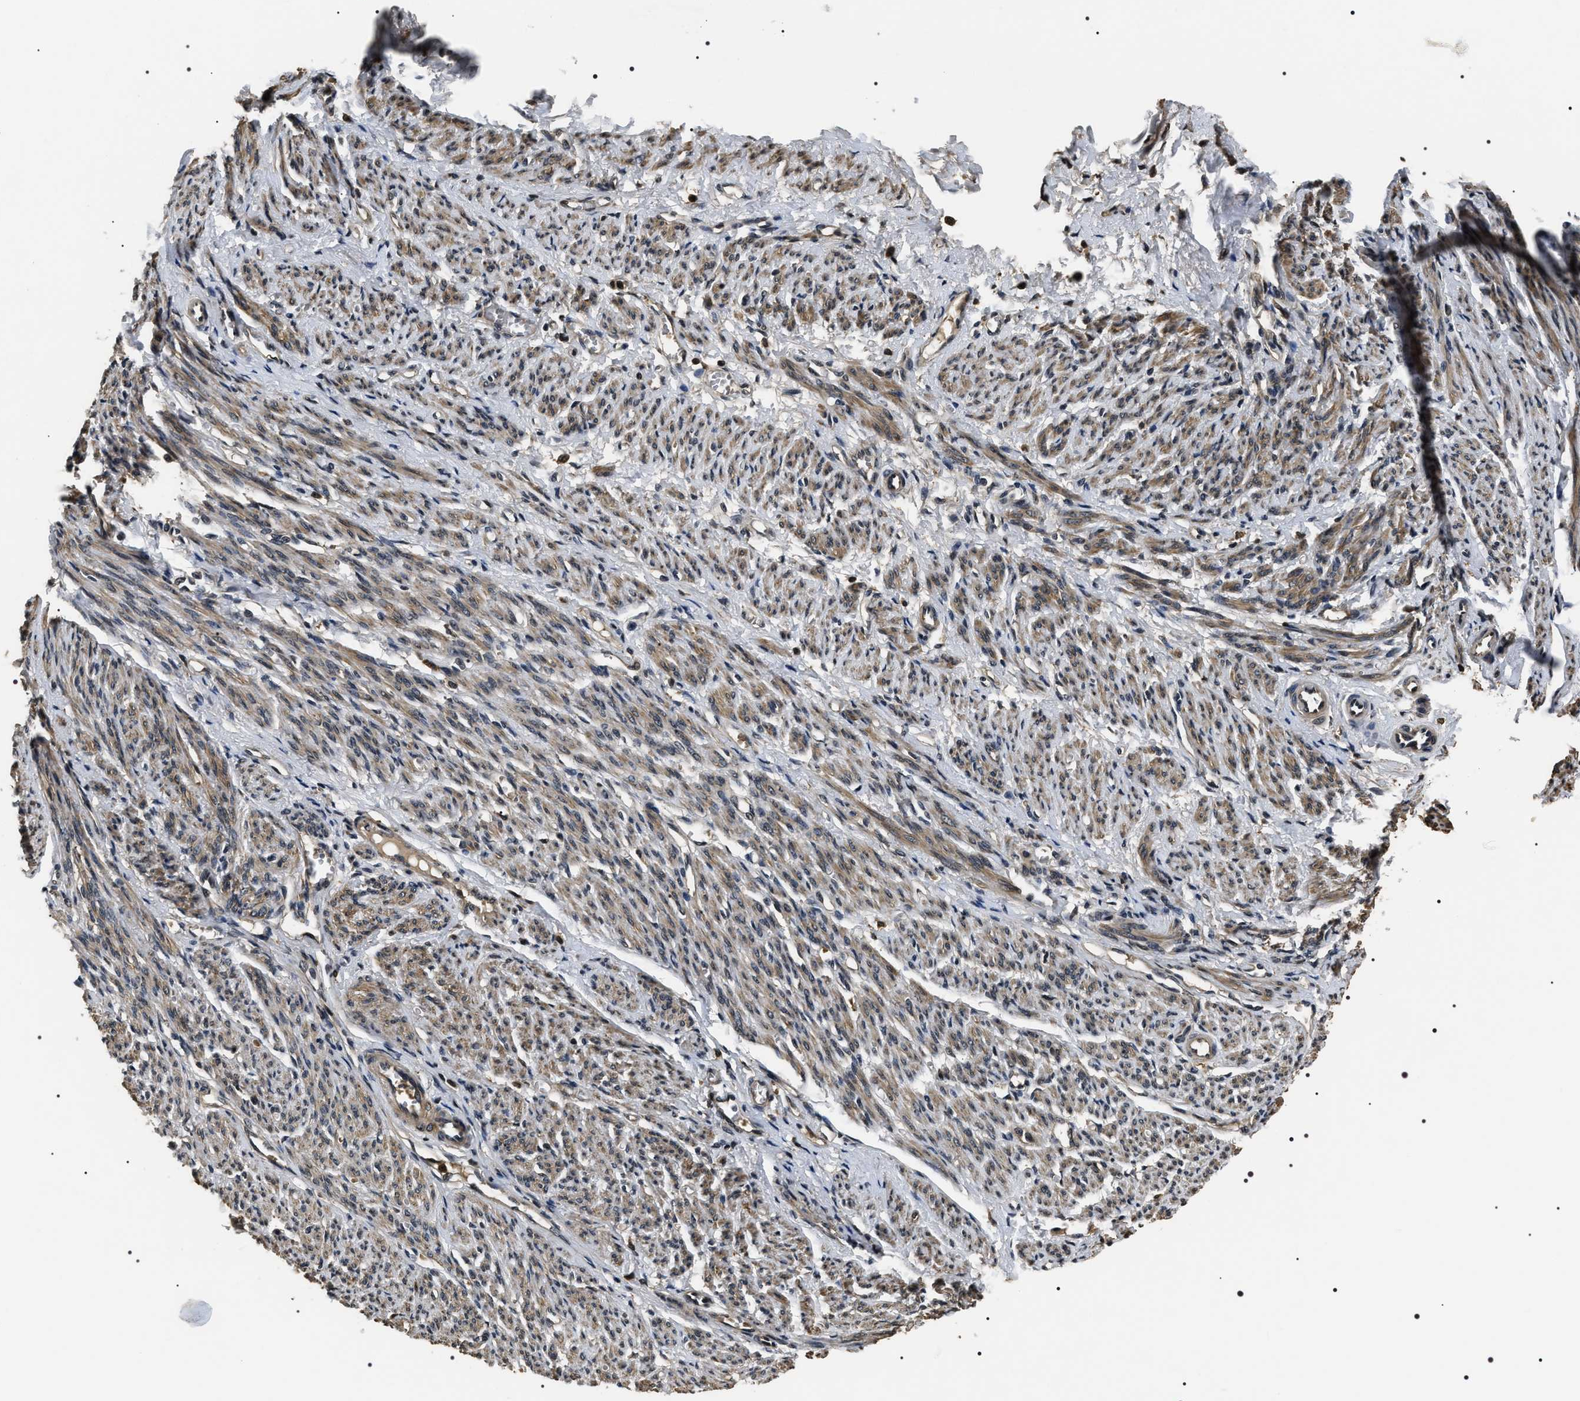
{"staining": {"intensity": "weak", "quantity": ">75%", "location": "cytoplasmic/membranous"}, "tissue": "smooth muscle", "cell_type": "Smooth muscle cells", "image_type": "normal", "snomed": [{"axis": "morphology", "description": "Normal tissue, NOS"}, {"axis": "topography", "description": "Smooth muscle"}], "caption": "IHC of unremarkable smooth muscle reveals low levels of weak cytoplasmic/membranous staining in approximately >75% of smooth muscle cells. Nuclei are stained in blue.", "gene": "ARHGAP22", "patient": {"sex": "female", "age": 65}}